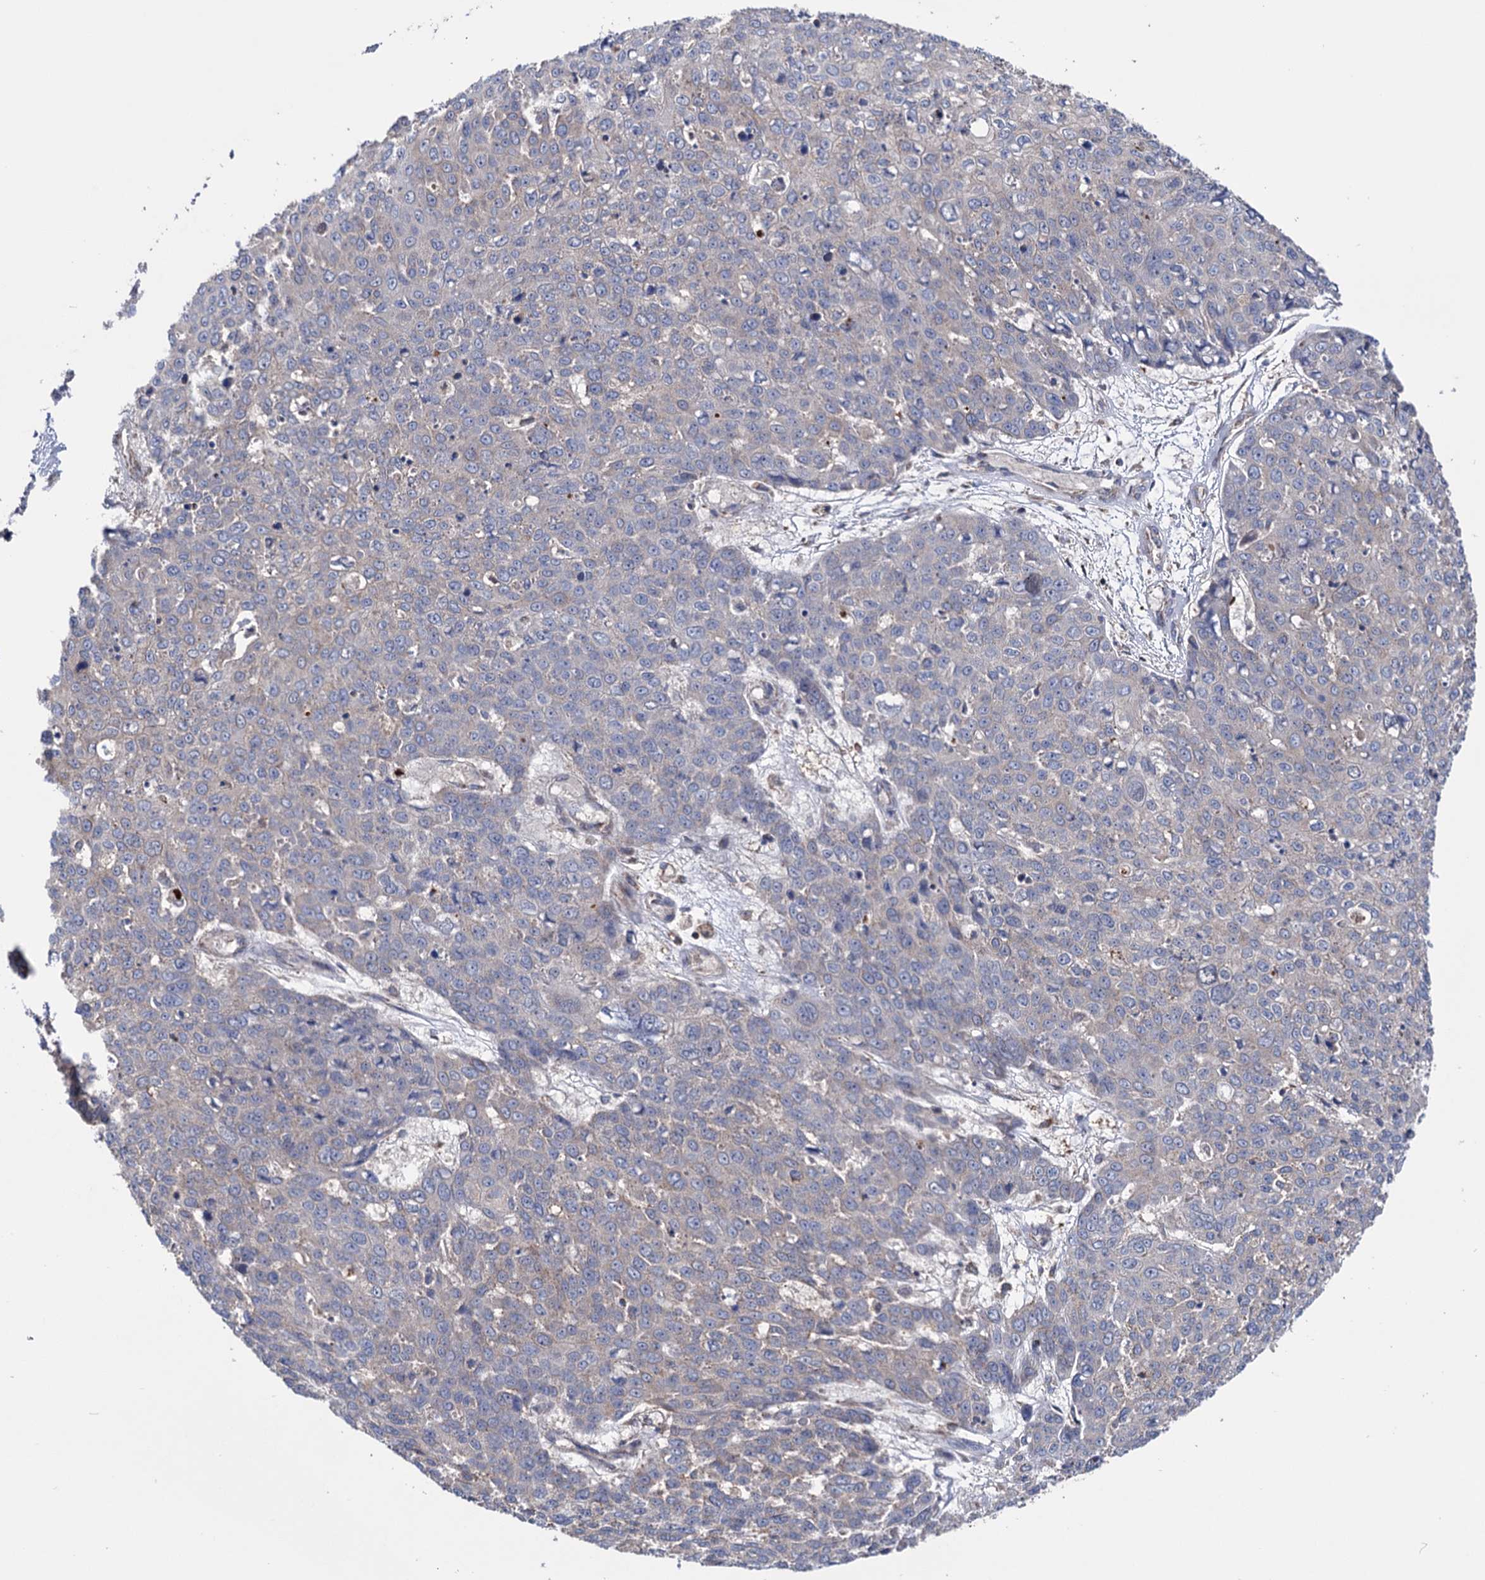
{"staining": {"intensity": "negative", "quantity": "none", "location": "none"}, "tissue": "skin cancer", "cell_type": "Tumor cells", "image_type": "cancer", "snomed": [{"axis": "morphology", "description": "Squamous cell carcinoma, NOS"}, {"axis": "topography", "description": "Skin"}], "caption": "Immunohistochemistry (IHC) photomicrograph of neoplastic tissue: human skin cancer (squamous cell carcinoma) stained with DAB reveals no significant protein positivity in tumor cells.", "gene": "SUCLA2", "patient": {"sex": "male", "age": 71}}